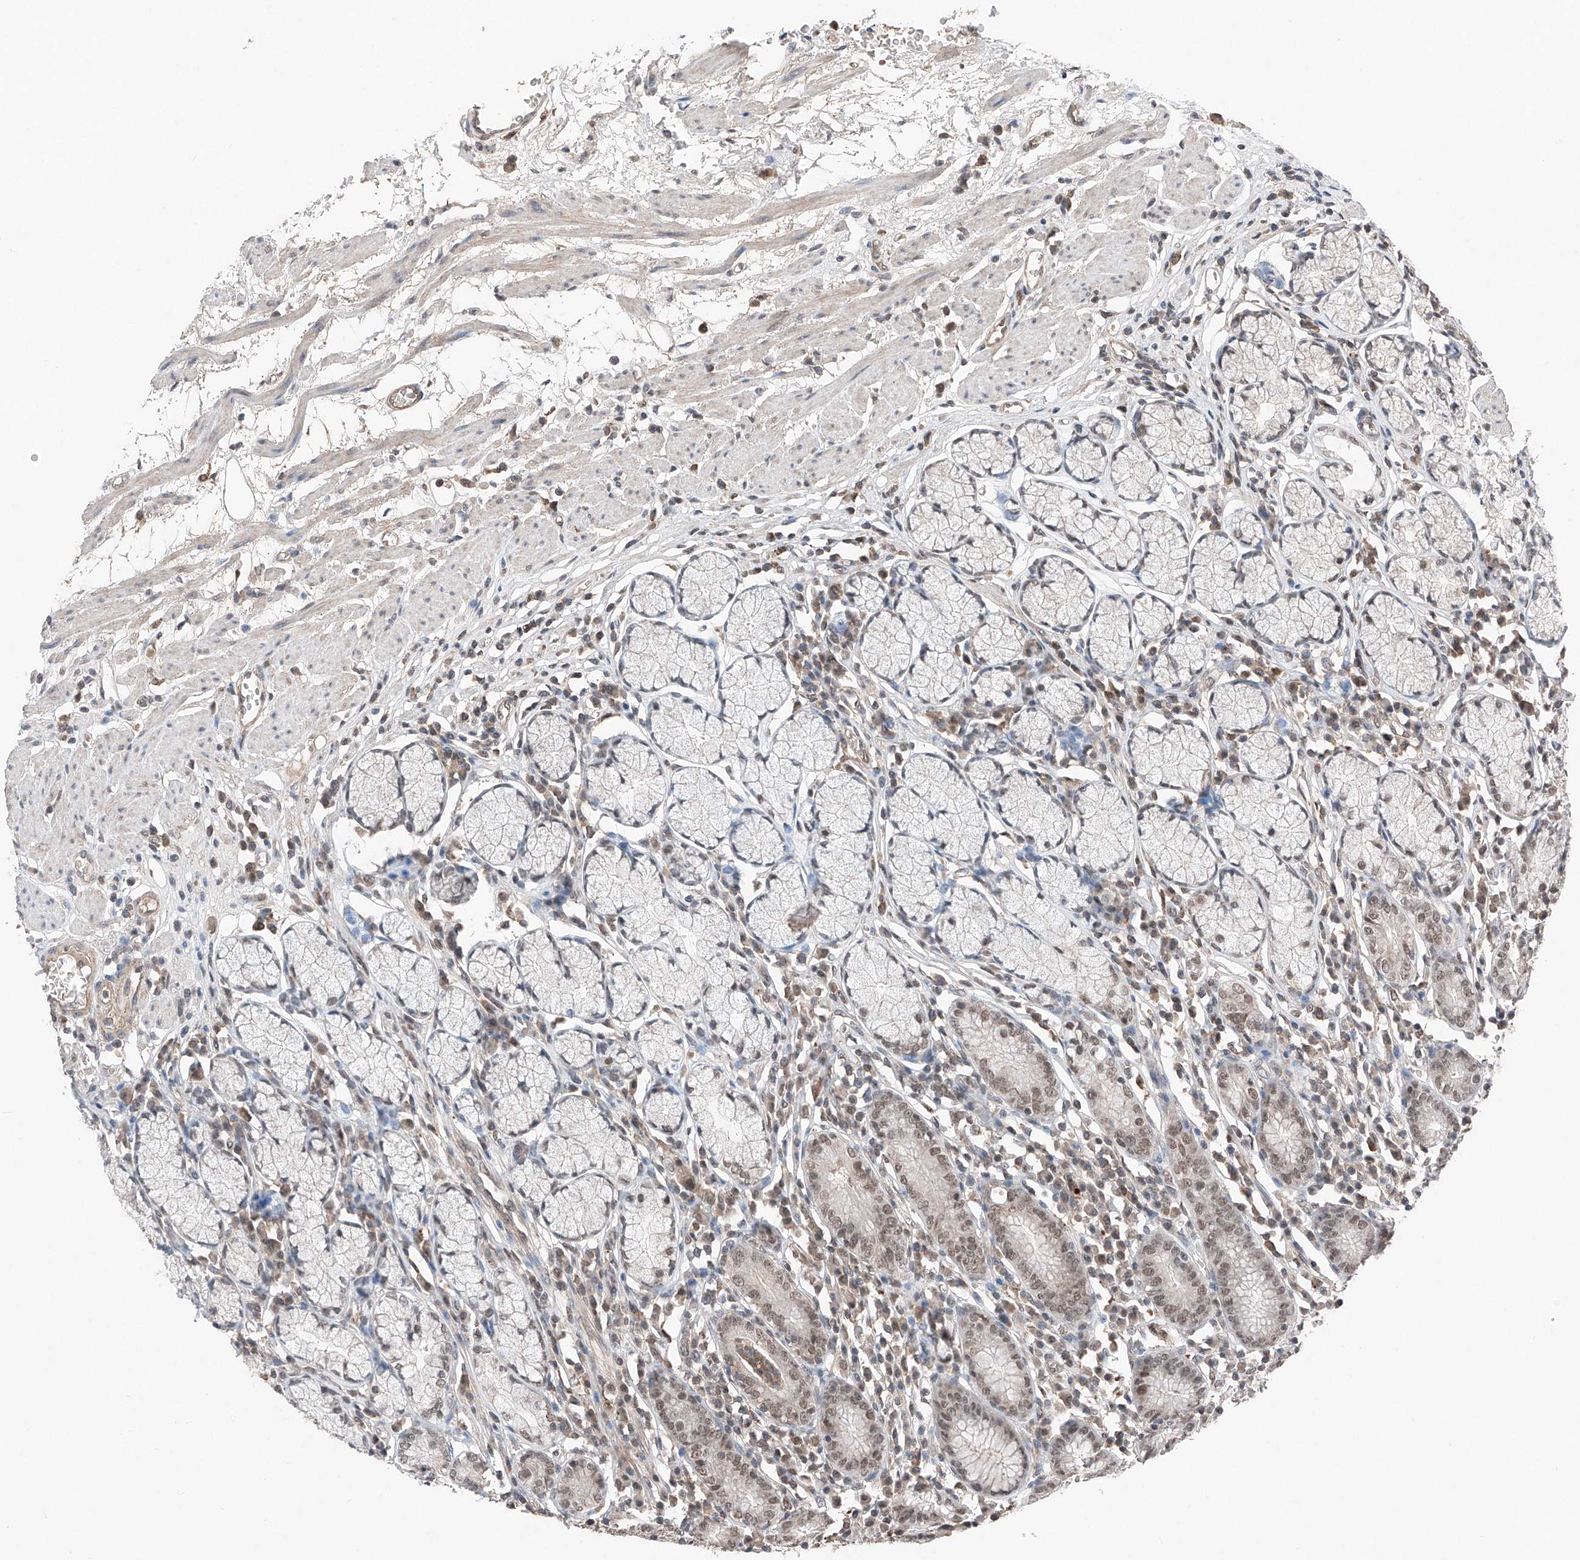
{"staining": {"intensity": "moderate", "quantity": ">75%", "location": "nuclear"}, "tissue": "stomach", "cell_type": "Glandular cells", "image_type": "normal", "snomed": [{"axis": "morphology", "description": "Normal tissue, NOS"}, {"axis": "topography", "description": "Stomach"}], "caption": "DAB (3,3'-diaminobenzidine) immunohistochemical staining of normal stomach demonstrates moderate nuclear protein positivity in about >75% of glandular cells.", "gene": "TBX4", "patient": {"sex": "male", "age": 55}}